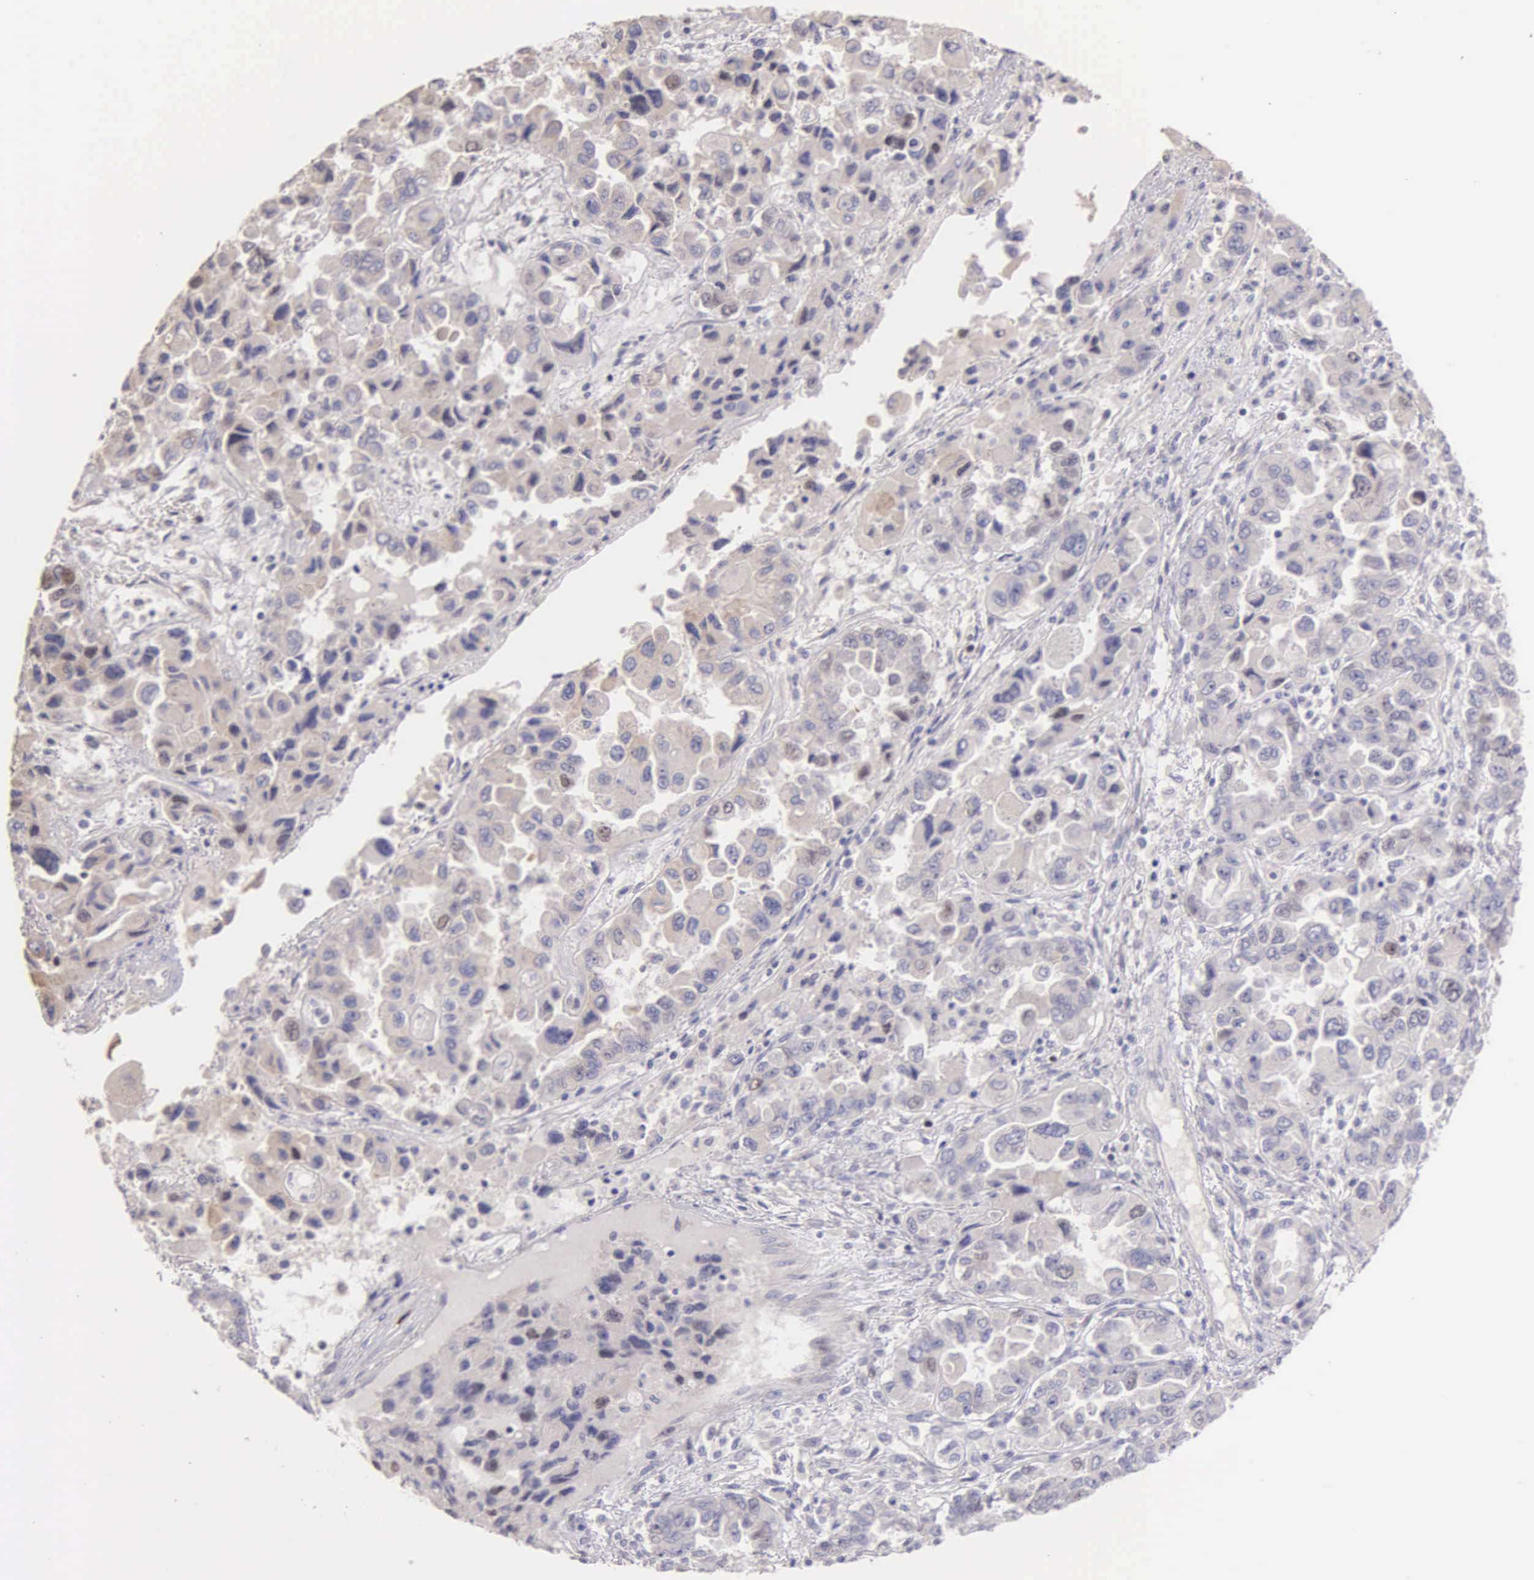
{"staining": {"intensity": "weak", "quantity": "<25%", "location": "nuclear"}, "tissue": "ovarian cancer", "cell_type": "Tumor cells", "image_type": "cancer", "snomed": [{"axis": "morphology", "description": "Cystadenocarcinoma, serous, NOS"}, {"axis": "topography", "description": "Ovary"}], "caption": "IHC photomicrograph of ovarian cancer stained for a protein (brown), which exhibits no expression in tumor cells.", "gene": "MCM5", "patient": {"sex": "female", "age": 84}}